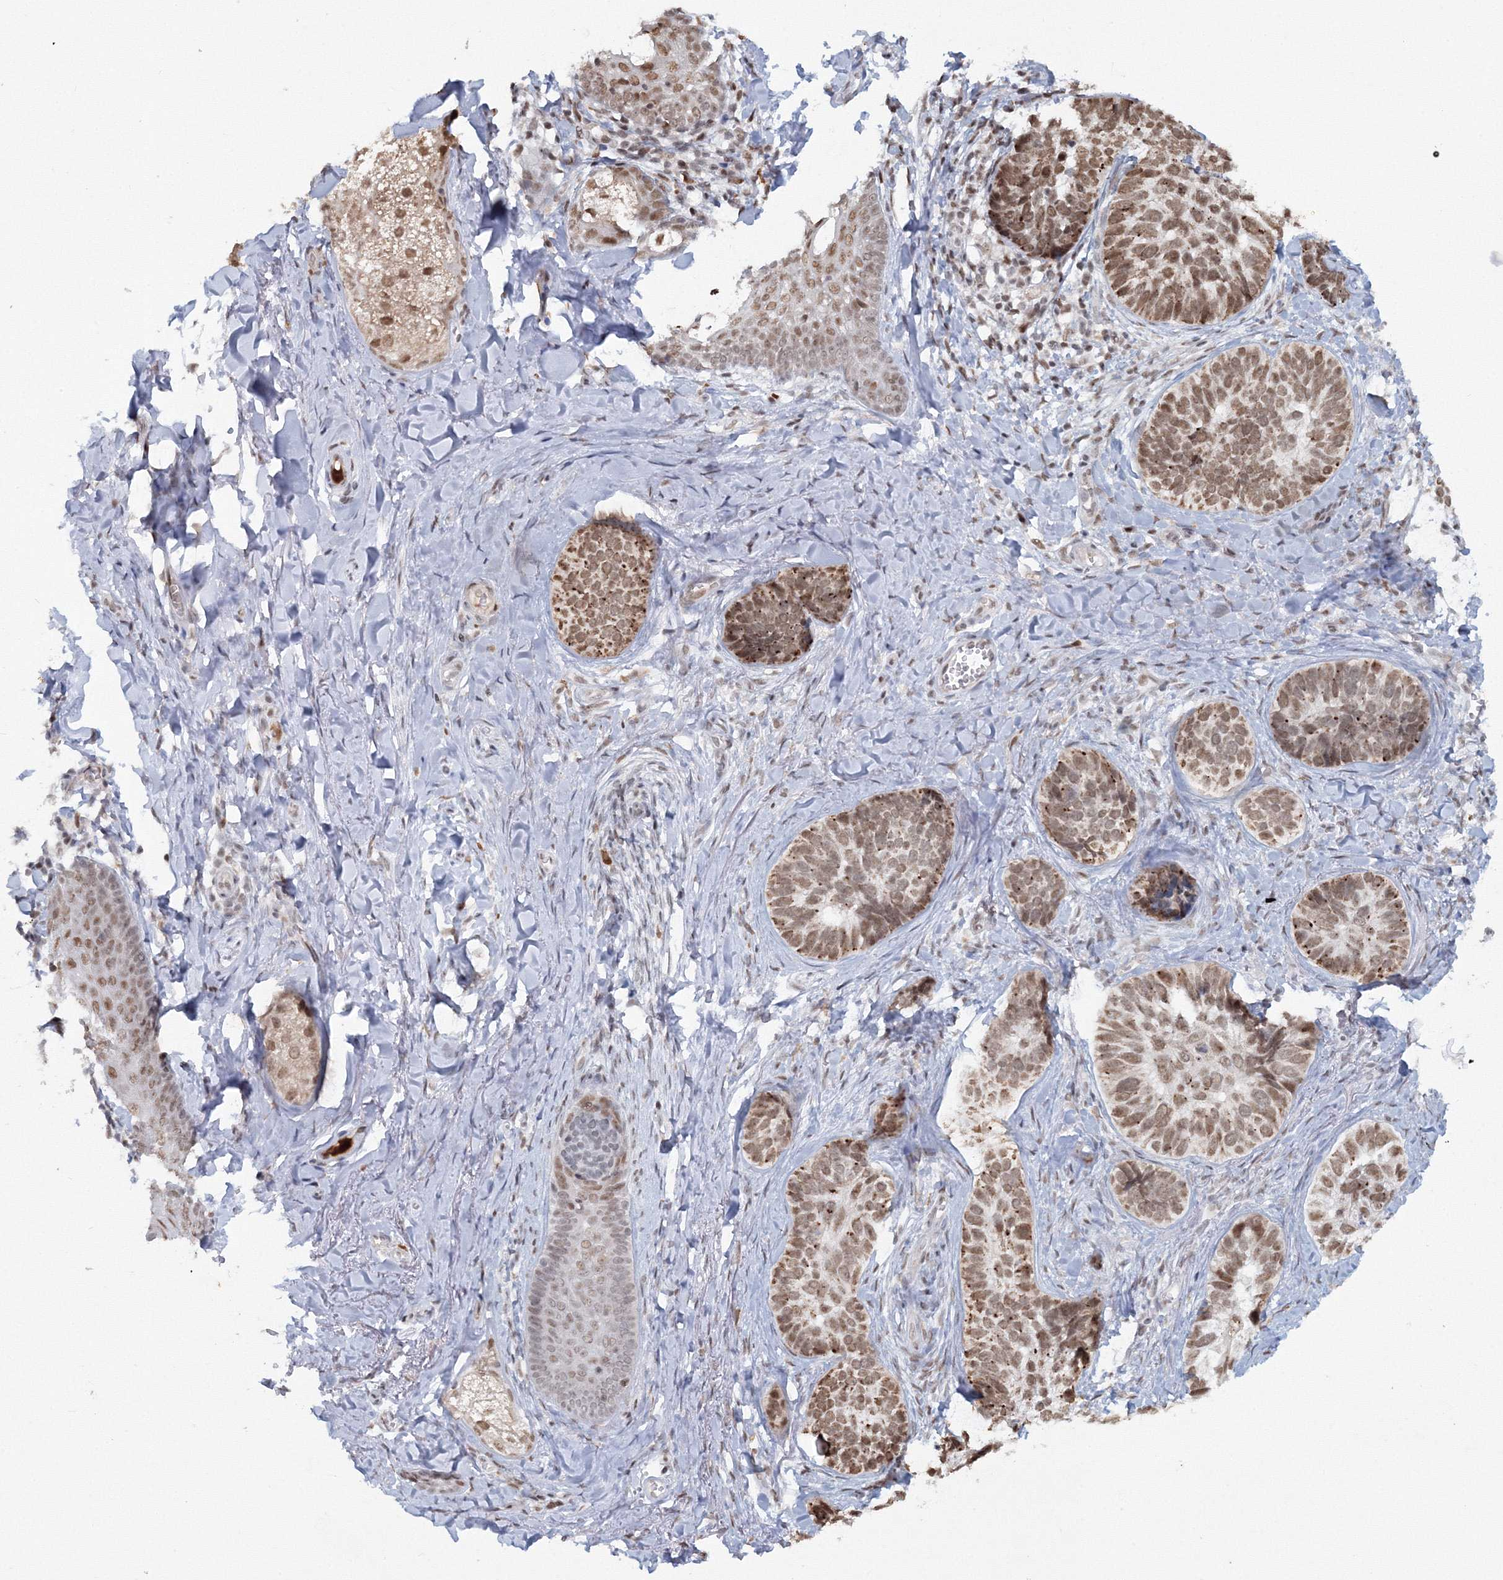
{"staining": {"intensity": "moderate", "quantity": ">75%", "location": "nuclear"}, "tissue": "skin cancer", "cell_type": "Tumor cells", "image_type": "cancer", "snomed": [{"axis": "morphology", "description": "Basal cell carcinoma"}, {"axis": "topography", "description": "Skin"}], "caption": "Human skin basal cell carcinoma stained for a protein (brown) reveals moderate nuclear positive expression in about >75% of tumor cells.", "gene": "C3orf33", "patient": {"sex": "male", "age": 62}}